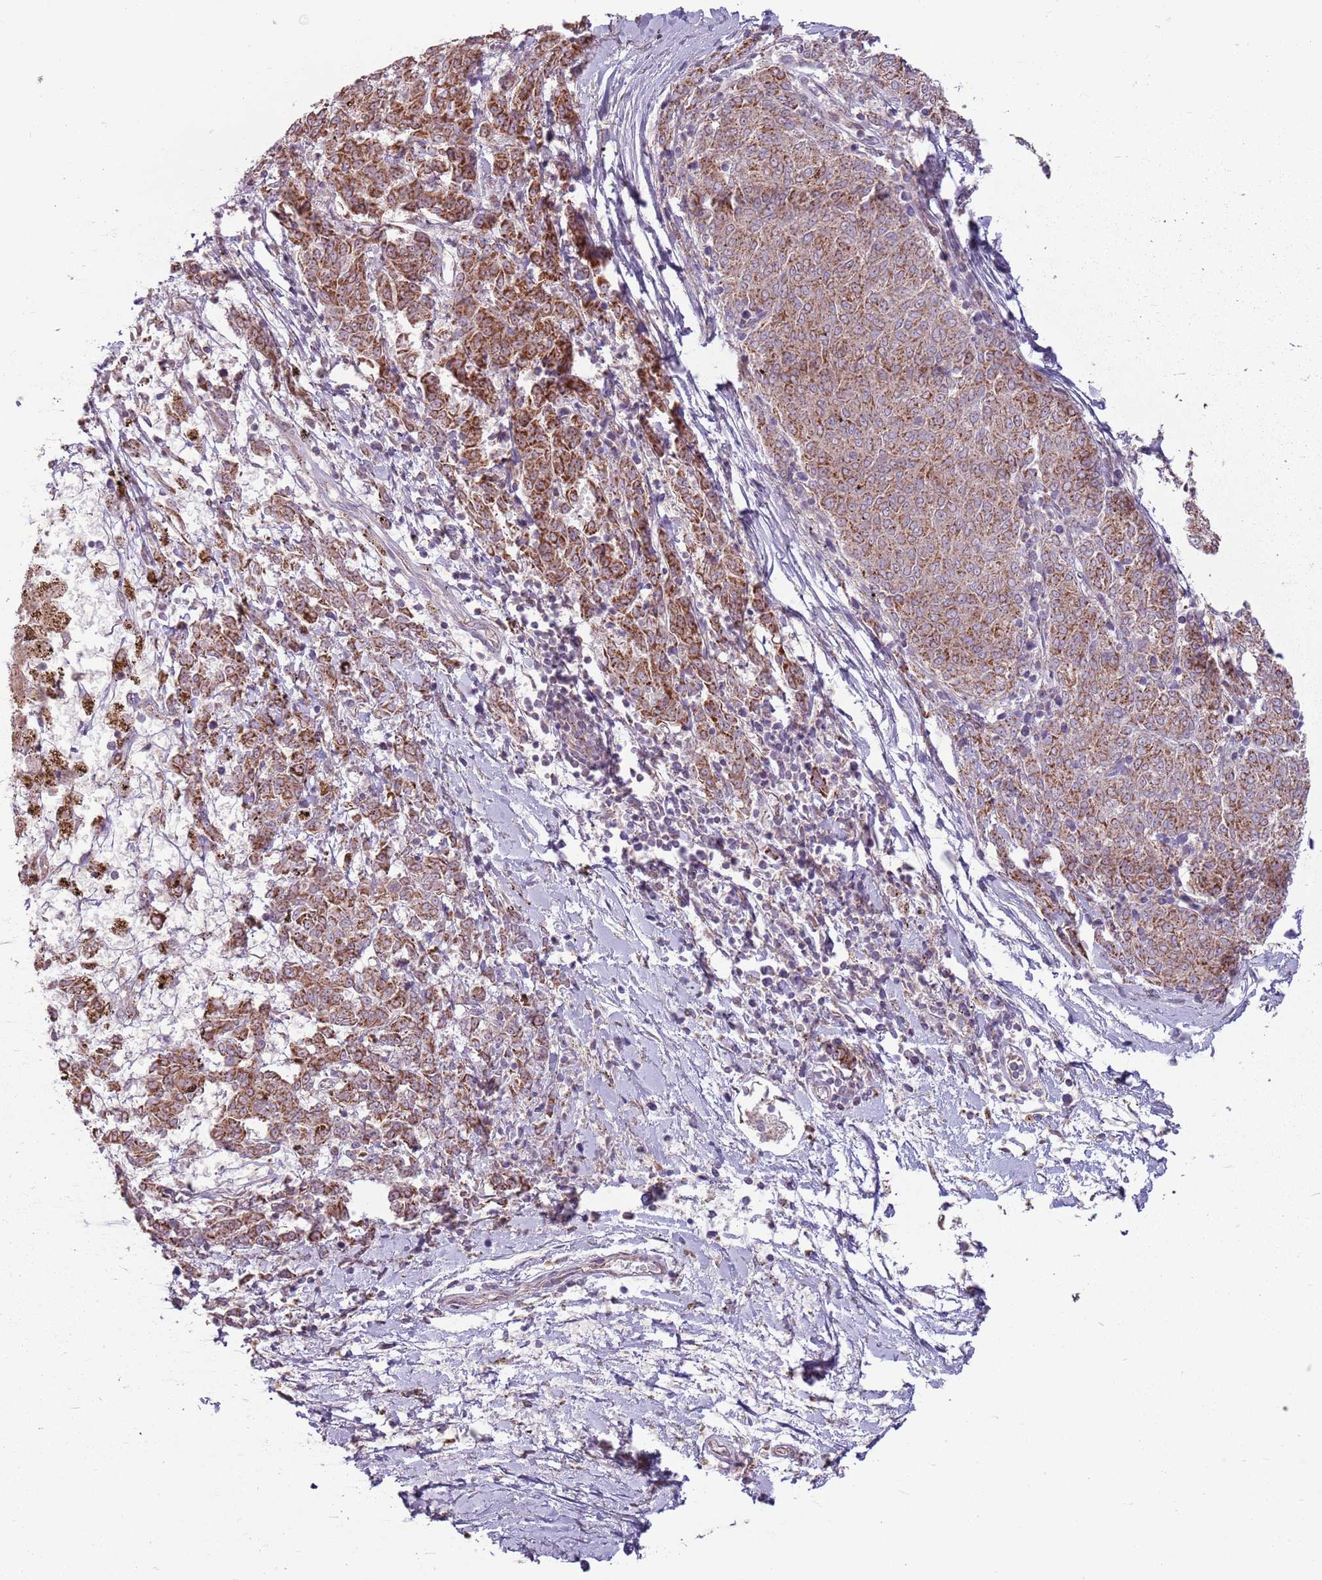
{"staining": {"intensity": "strong", "quantity": ">75%", "location": "cytoplasmic/membranous"}, "tissue": "melanoma", "cell_type": "Tumor cells", "image_type": "cancer", "snomed": [{"axis": "morphology", "description": "Malignant melanoma, NOS"}, {"axis": "topography", "description": "Skin"}], "caption": "Immunohistochemistry (DAB (3,3'-diaminobenzidine)) staining of malignant melanoma demonstrates strong cytoplasmic/membranous protein staining in approximately >75% of tumor cells.", "gene": "ZNF530", "patient": {"sex": "female", "age": 72}}